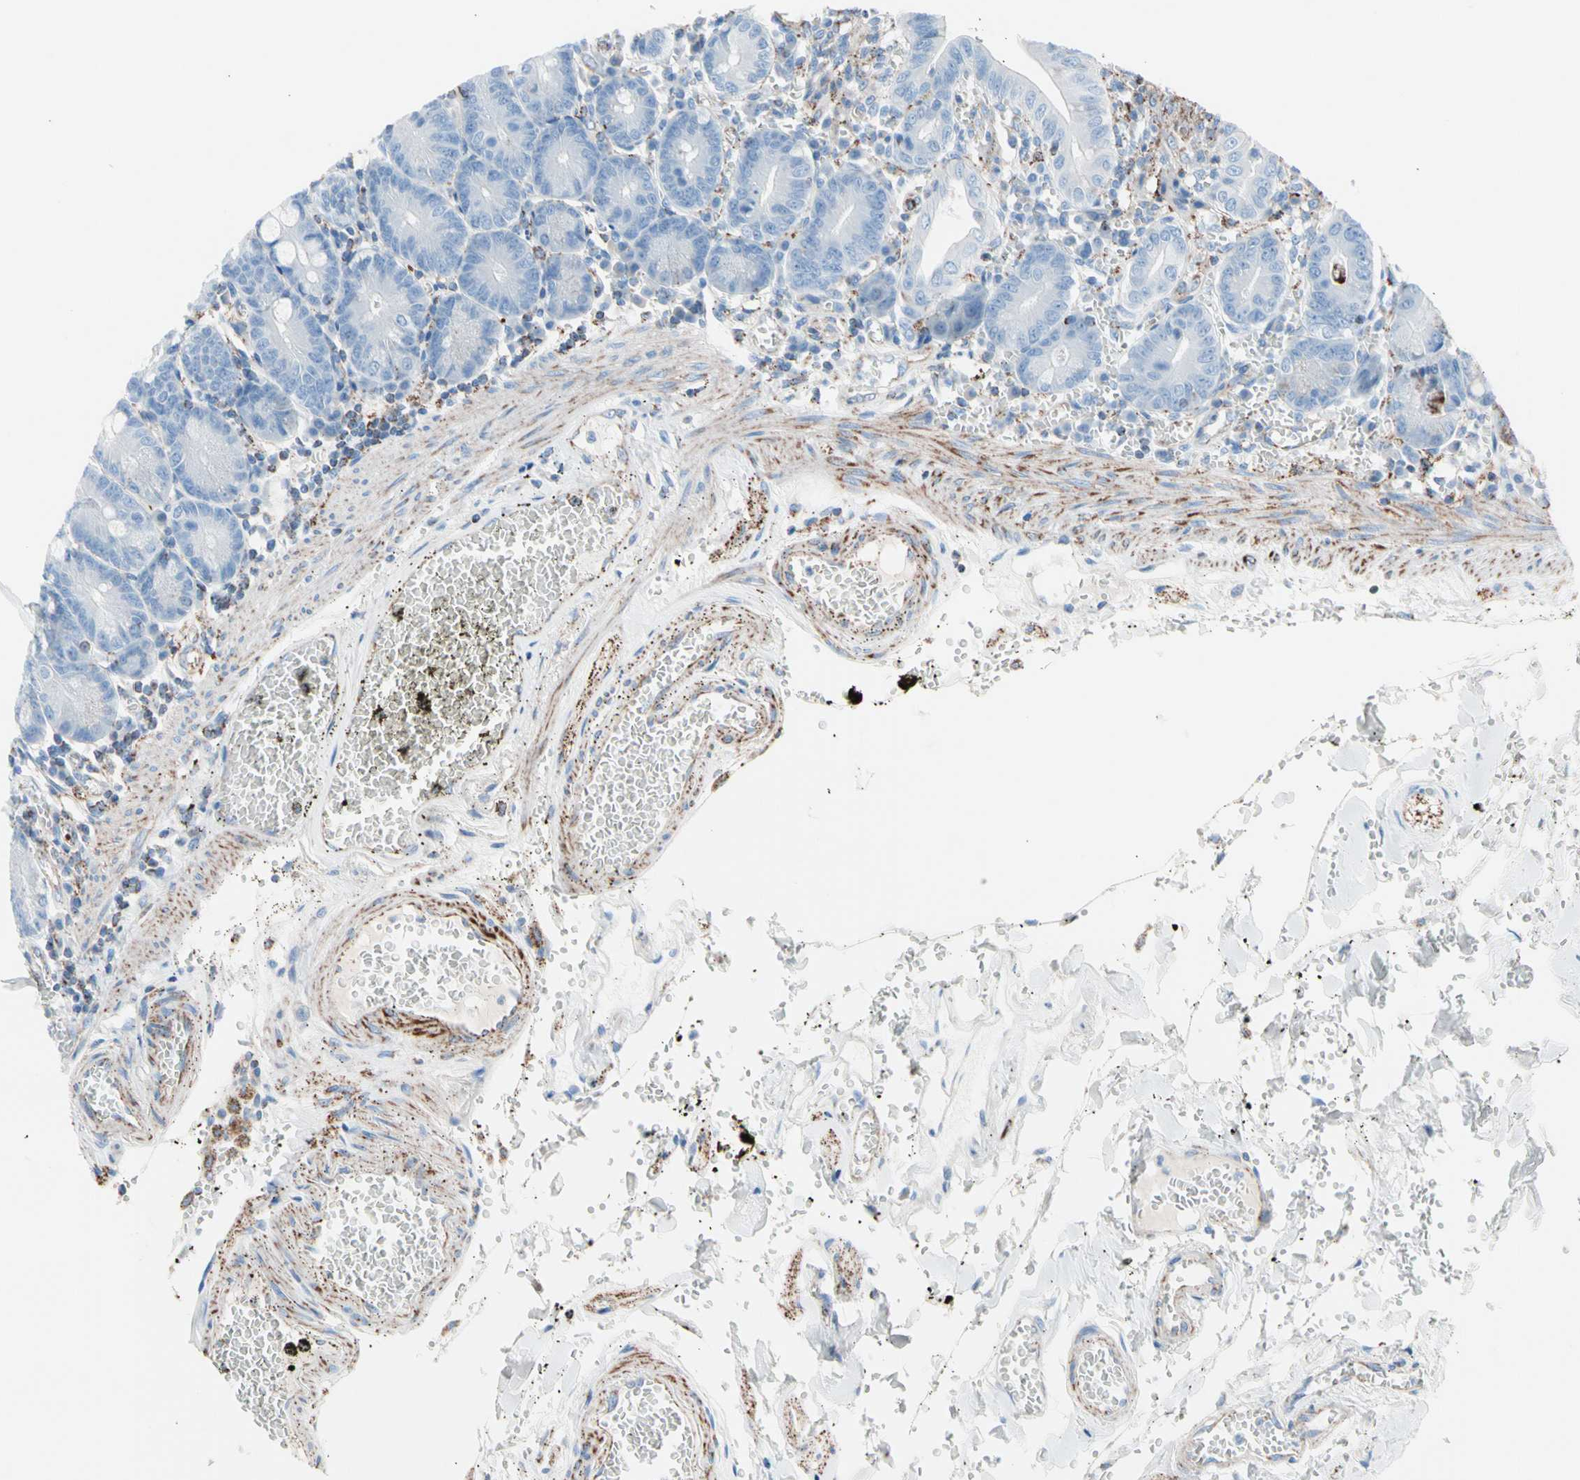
{"staining": {"intensity": "negative", "quantity": "none", "location": "none"}, "tissue": "small intestine", "cell_type": "Glandular cells", "image_type": "normal", "snomed": [{"axis": "morphology", "description": "Normal tissue, NOS"}, {"axis": "topography", "description": "Small intestine"}], "caption": "IHC photomicrograph of benign small intestine stained for a protein (brown), which demonstrates no staining in glandular cells.", "gene": "HK1", "patient": {"sex": "male", "age": 71}}